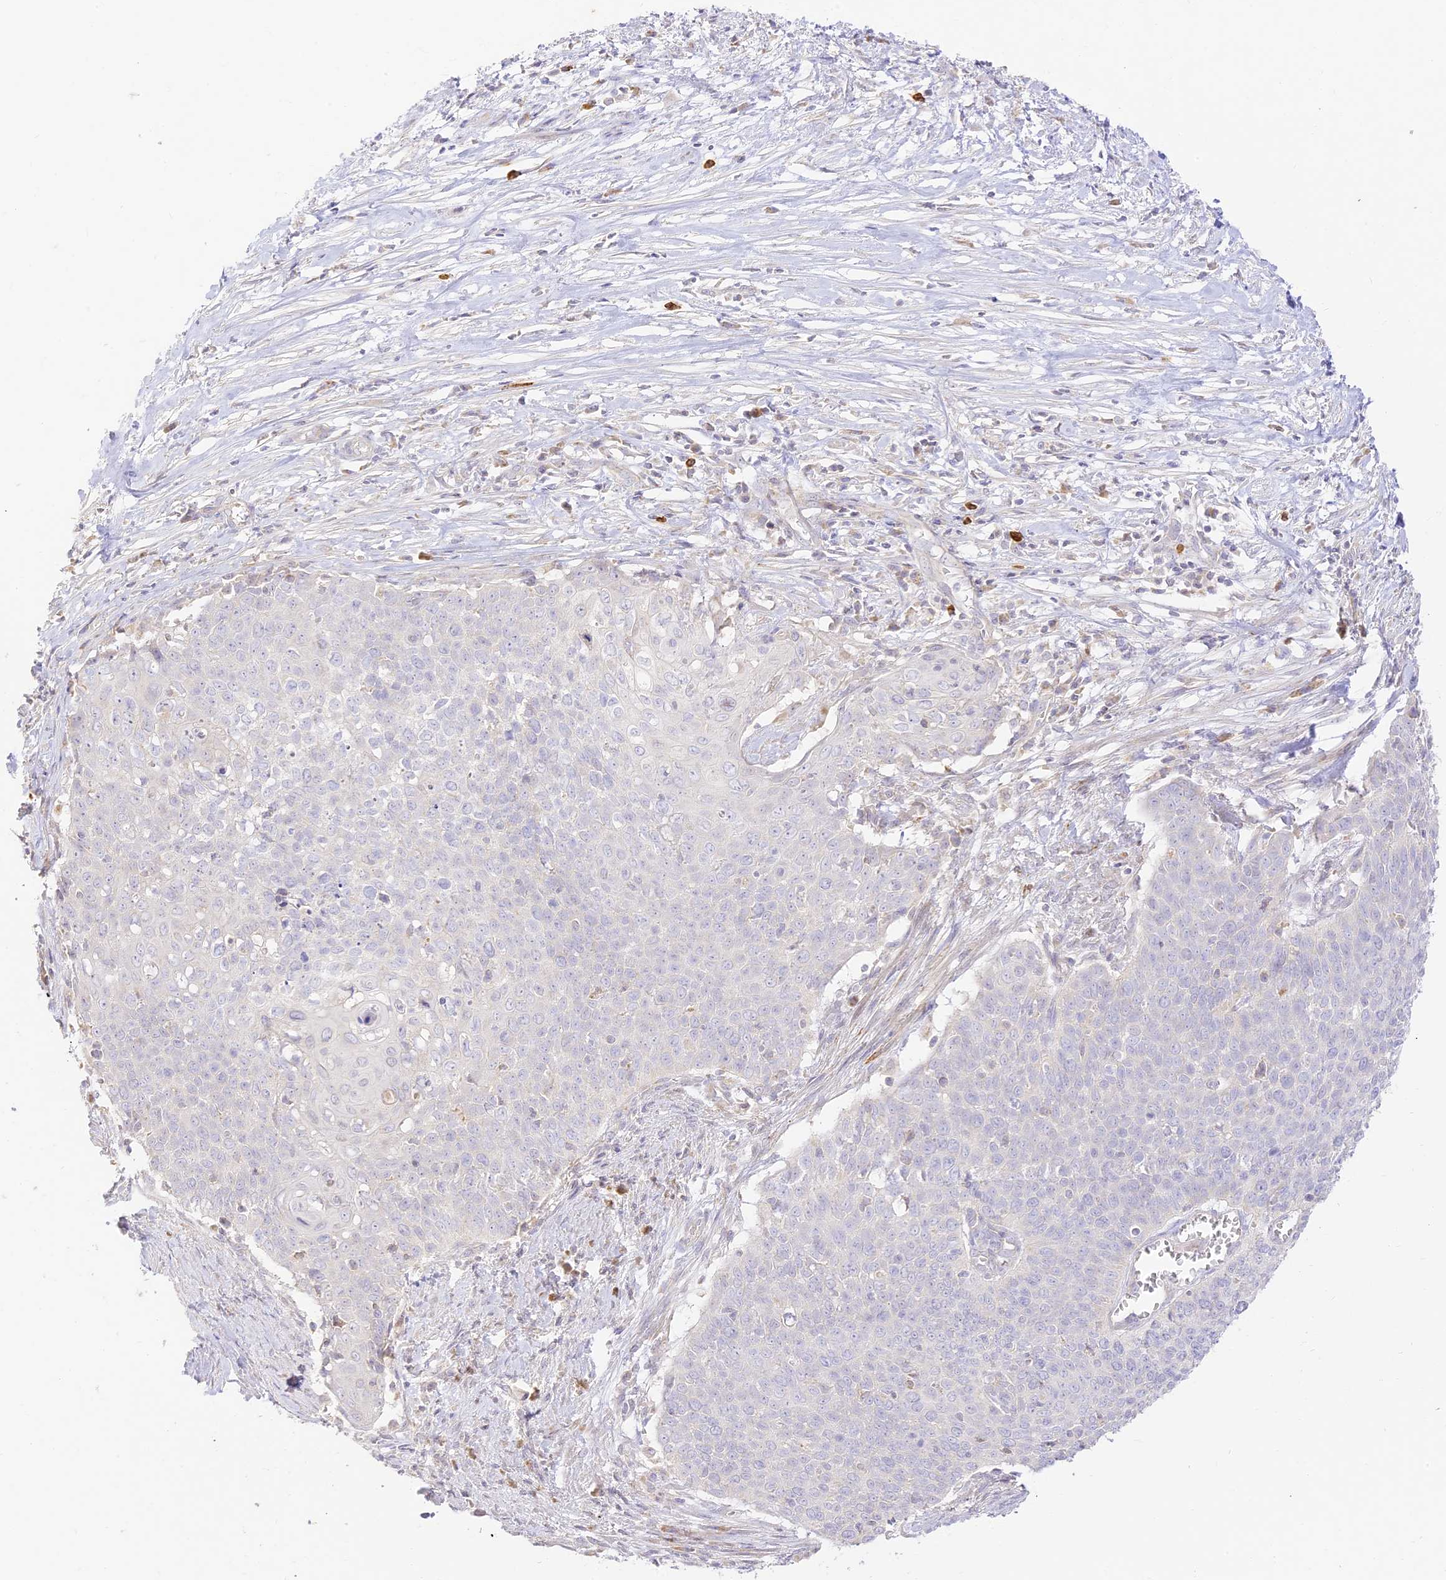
{"staining": {"intensity": "negative", "quantity": "none", "location": "none"}, "tissue": "cervical cancer", "cell_type": "Tumor cells", "image_type": "cancer", "snomed": [{"axis": "morphology", "description": "Squamous cell carcinoma, NOS"}, {"axis": "topography", "description": "Cervix"}], "caption": "Micrograph shows no significant protein positivity in tumor cells of squamous cell carcinoma (cervical). The staining was performed using DAB to visualize the protein expression in brown, while the nuclei were stained in blue with hematoxylin (Magnification: 20x).", "gene": "LRRC15", "patient": {"sex": "female", "age": 39}}